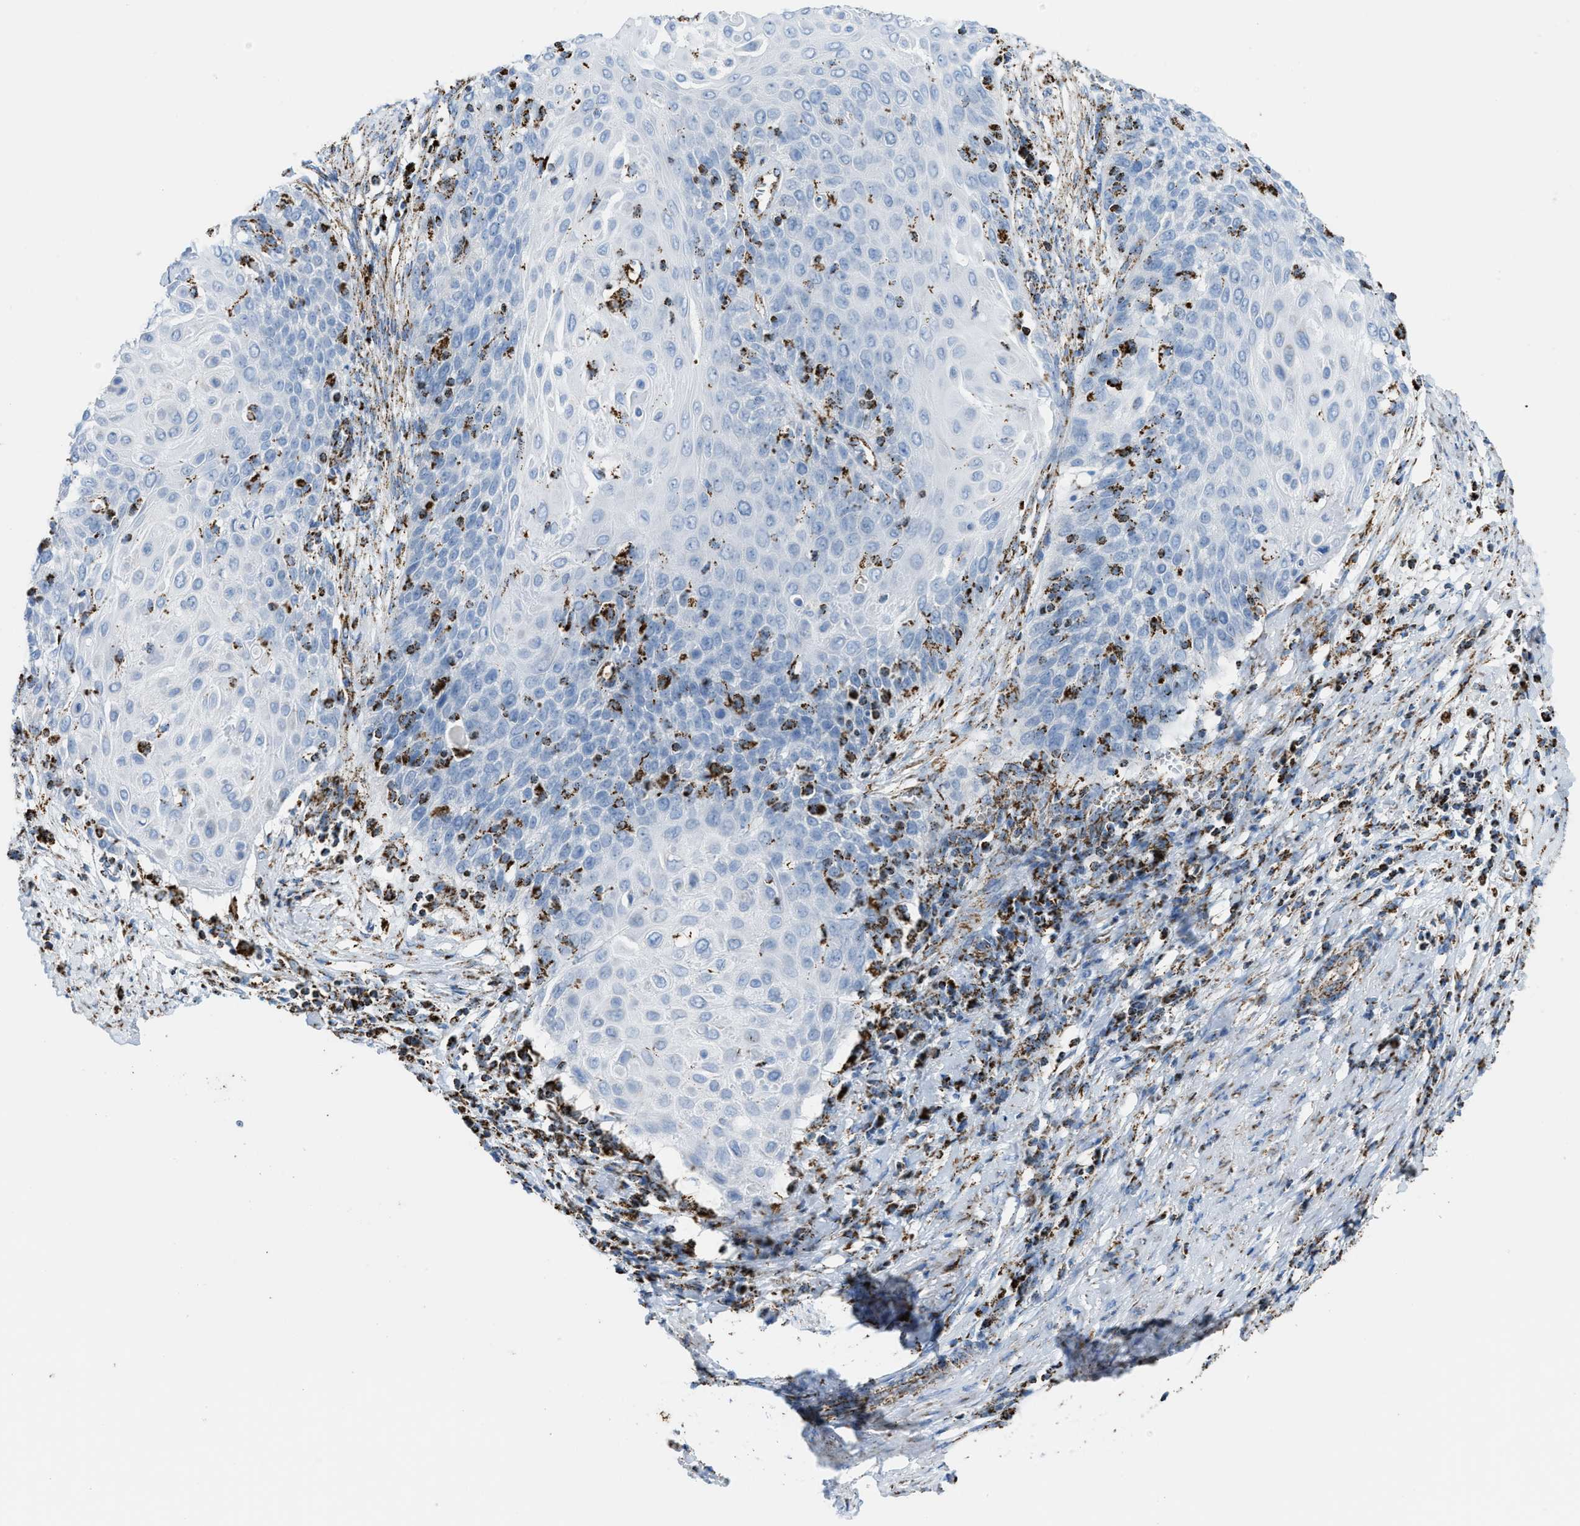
{"staining": {"intensity": "negative", "quantity": "none", "location": "none"}, "tissue": "cervical cancer", "cell_type": "Tumor cells", "image_type": "cancer", "snomed": [{"axis": "morphology", "description": "Squamous cell carcinoma, NOS"}, {"axis": "topography", "description": "Cervix"}], "caption": "Immunohistochemical staining of human cervical squamous cell carcinoma exhibits no significant positivity in tumor cells.", "gene": "ETFB", "patient": {"sex": "female", "age": 39}}